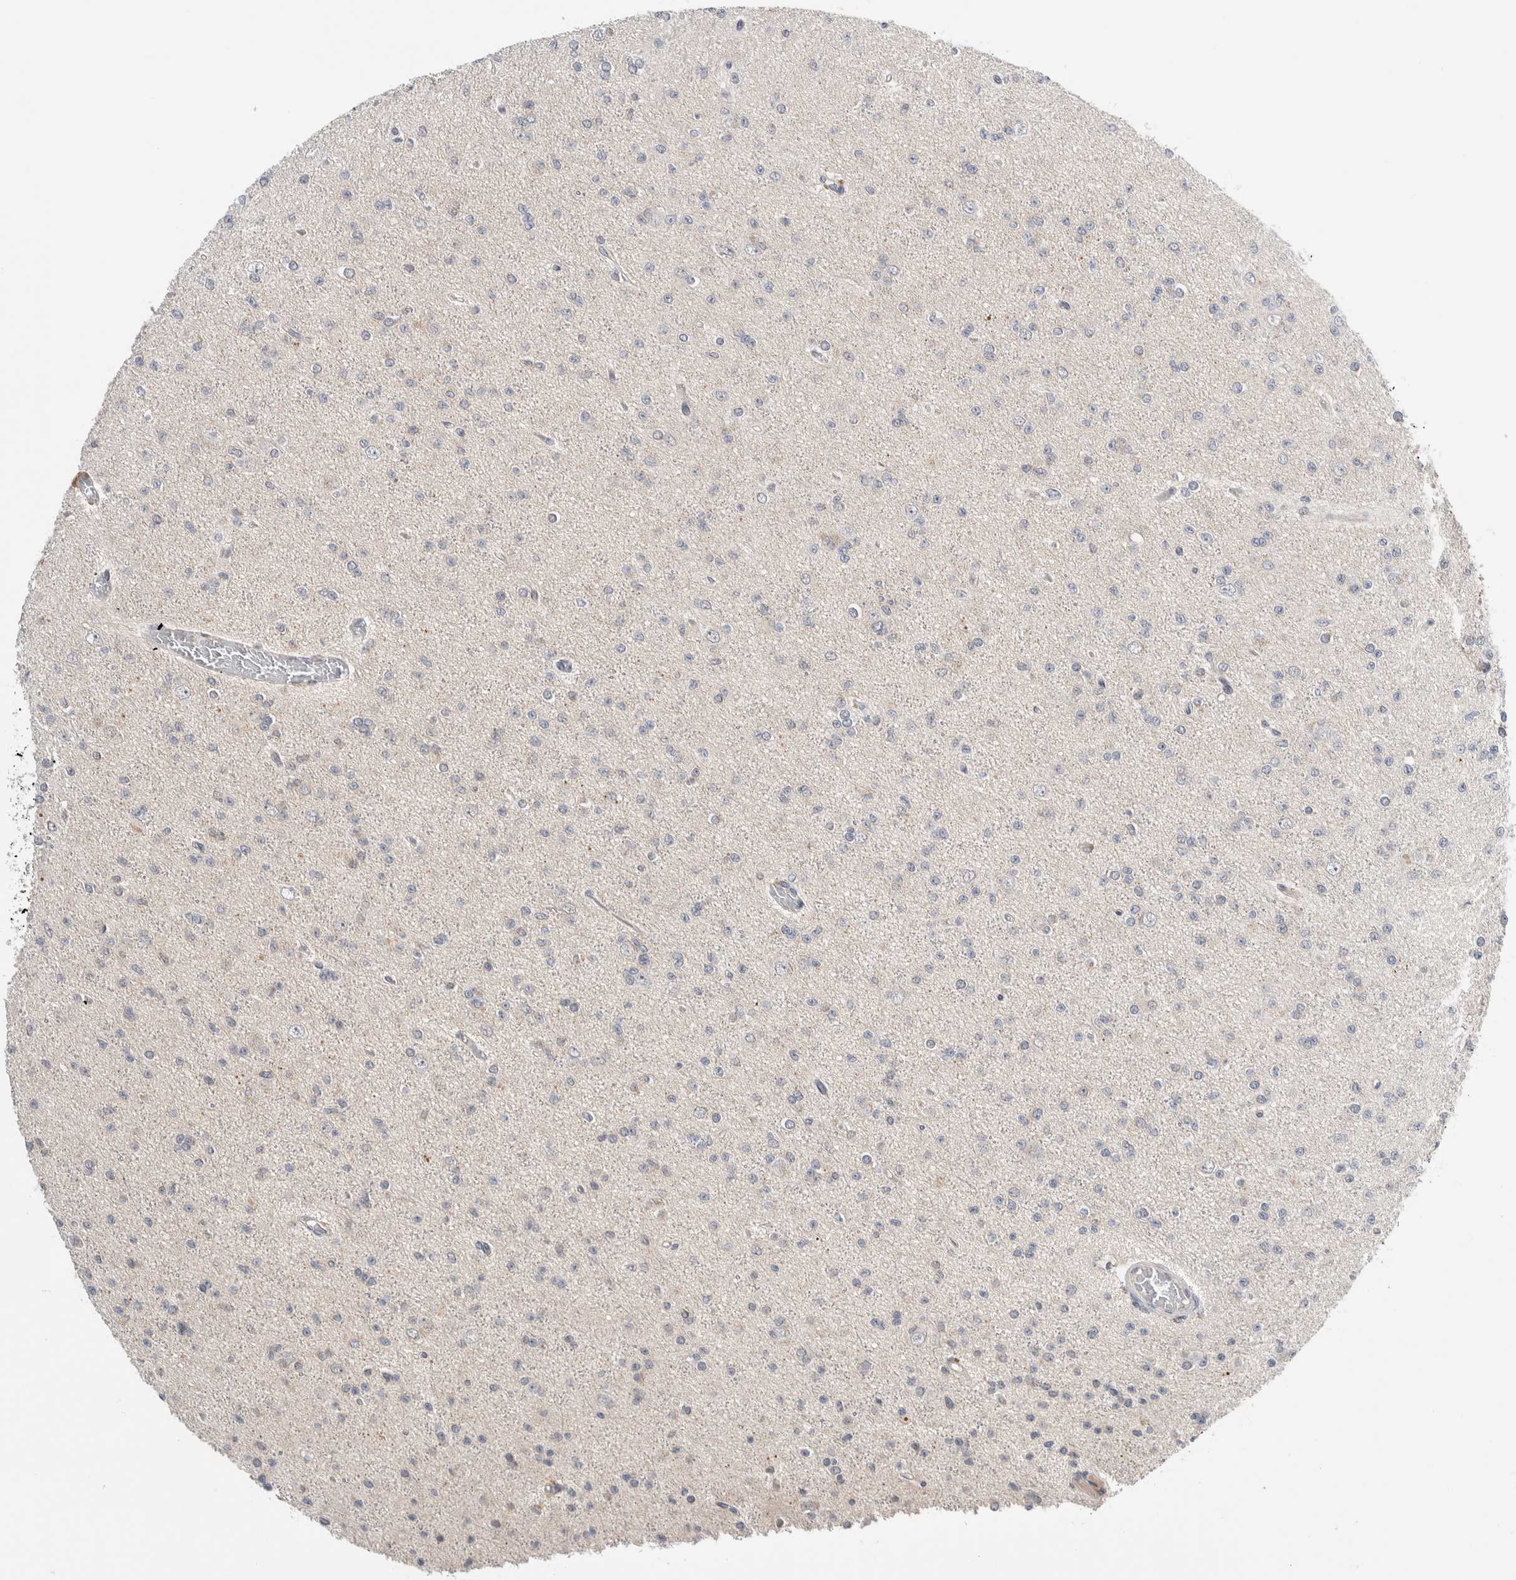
{"staining": {"intensity": "negative", "quantity": "none", "location": "none"}, "tissue": "glioma", "cell_type": "Tumor cells", "image_type": "cancer", "snomed": [{"axis": "morphology", "description": "Glioma, malignant, Low grade"}, {"axis": "topography", "description": "Brain"}], "caption": "A histopathology image of glioma stained for a protein shows no brown staining in tumor cells.", "gene": "SHPK", "patient": {"sex": "female", "age": 22}}